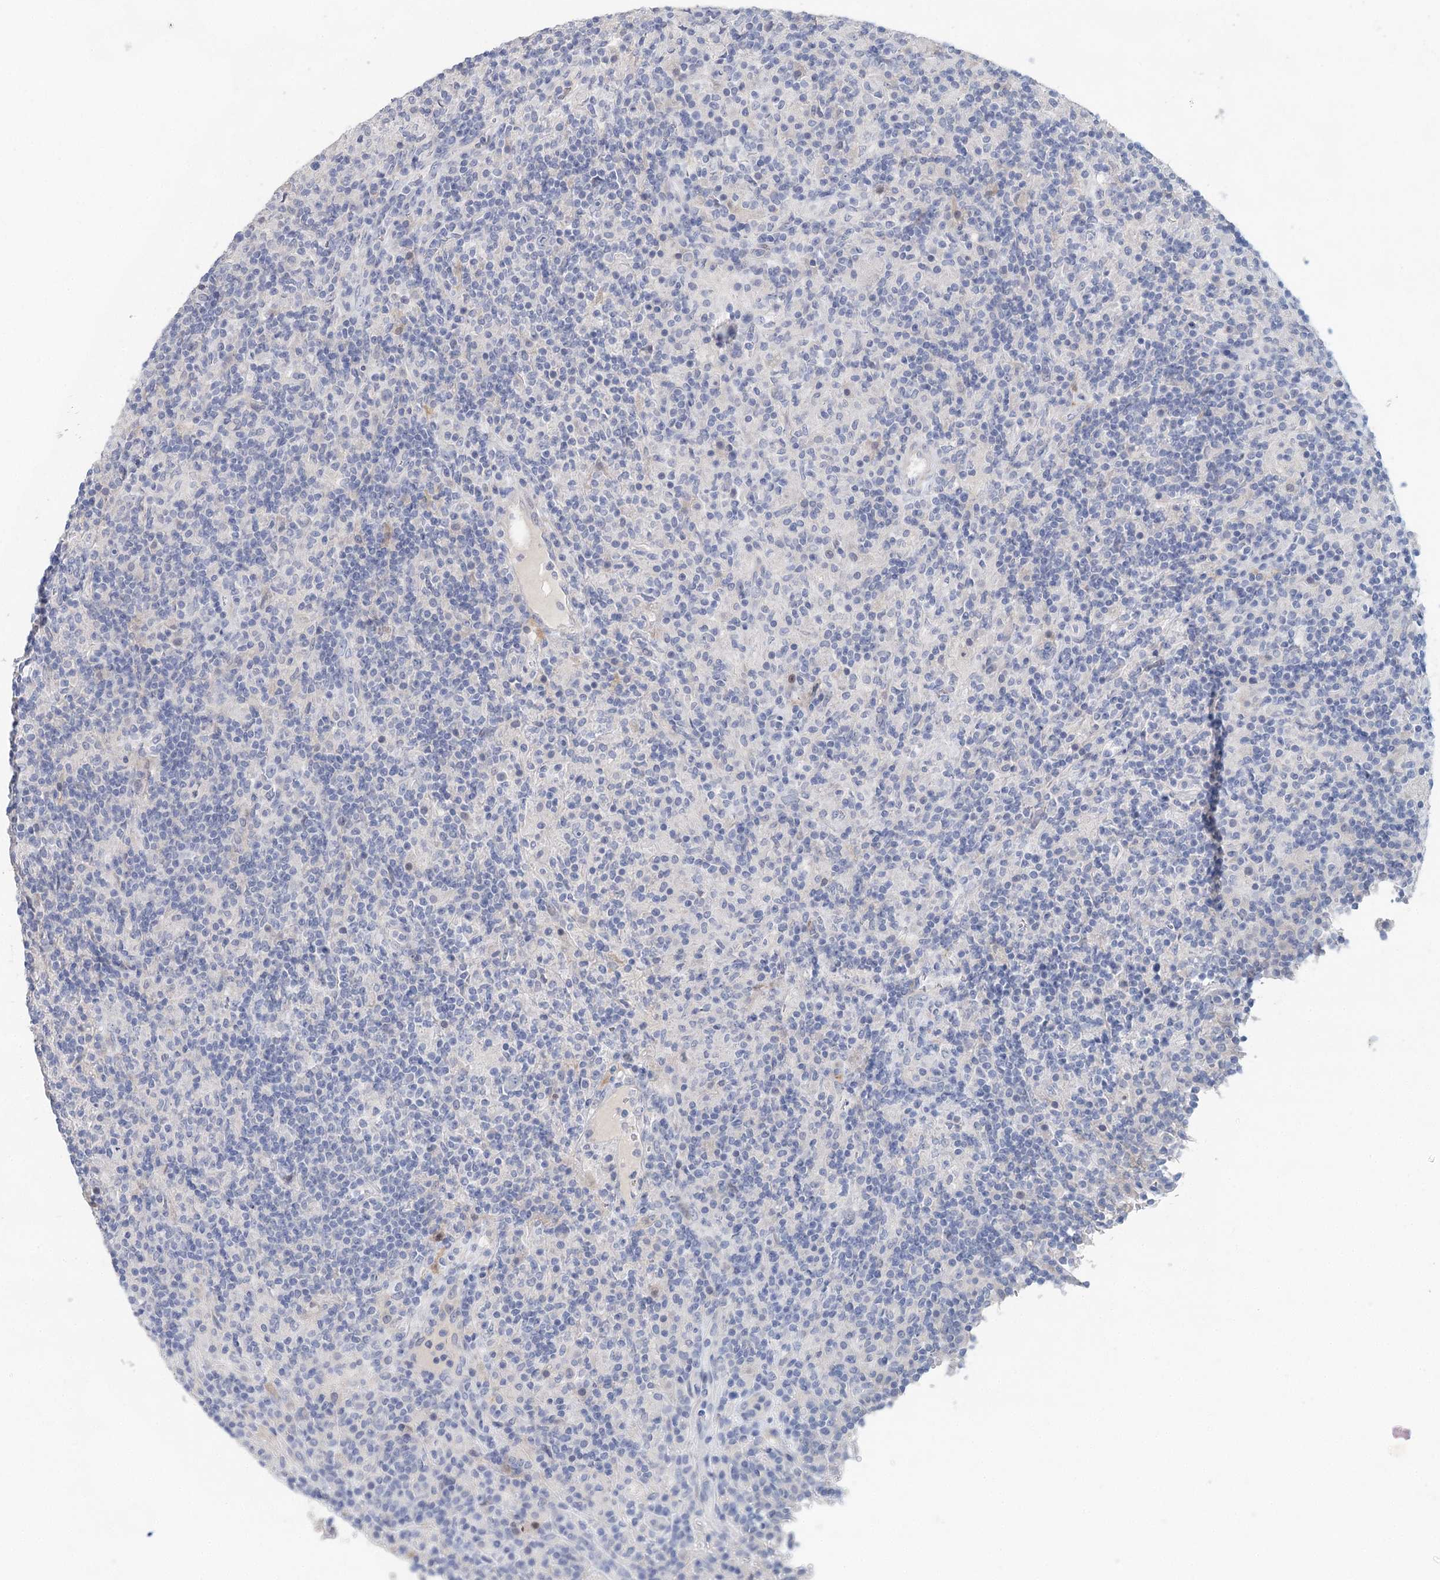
{"staining": {"intensity": "negative", "quantity": "none", "location": "none"}, "tissue": "lymphoma", "cell_type": "Tumor cells", "image_type": "cancer", "snomed": [{"axis": "morphology", "description": "Hodgkin's disease, NOS"}, {"axis": "topography", "description": "Lymph node"}], "caption": "IHC of human Hodgkin's disease displays no positivity in tumor cells. Brightfield microscopy of immunohistochemistry stained with DAB (brown) and hematoxylin (blue), captured at high magnification.", "gene": "SLC19A3", "patient": {"sex": "male", "age": 70}}